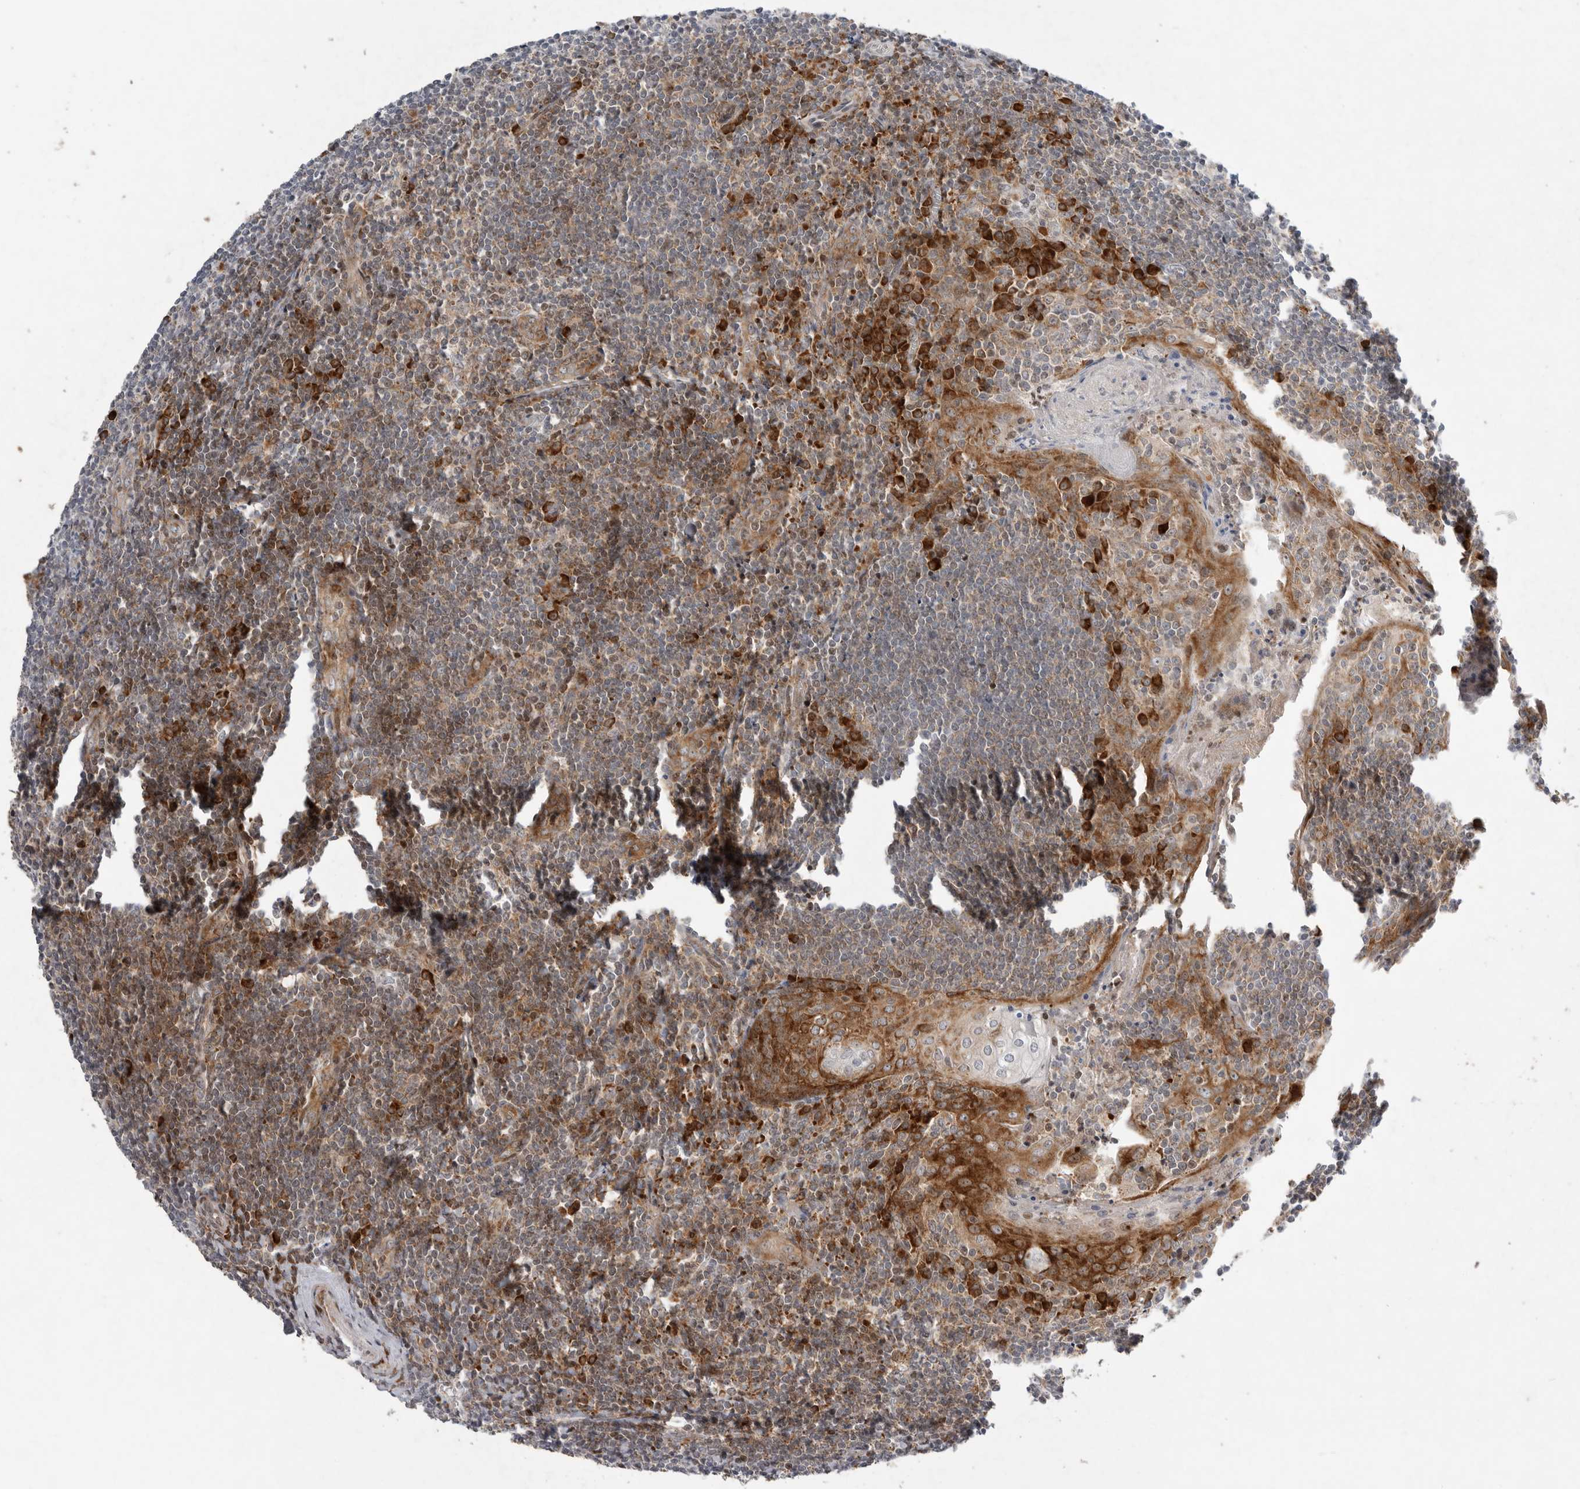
{"staining": {"intensity": "strong", "quantity": ">75%", "location": "cytoplasmic/membranous"}, "tissue": "tonsil", "cell_type": "Germinal center cells", "image_type": "normal", "snomed": [{"axis": "morphology", "description": "Normal tissue, NOS"}, {"axis": "topography", "description": "Tonsil"}], "caption": "High-power microscopy captured an immunohistochemistry image of benign tonsil, revealing strong cytoplasmic/membranous positivity in about >75% of germinal center cells.", "gene": "FZD3", "patient": {"sex": "male", "age": 27}}